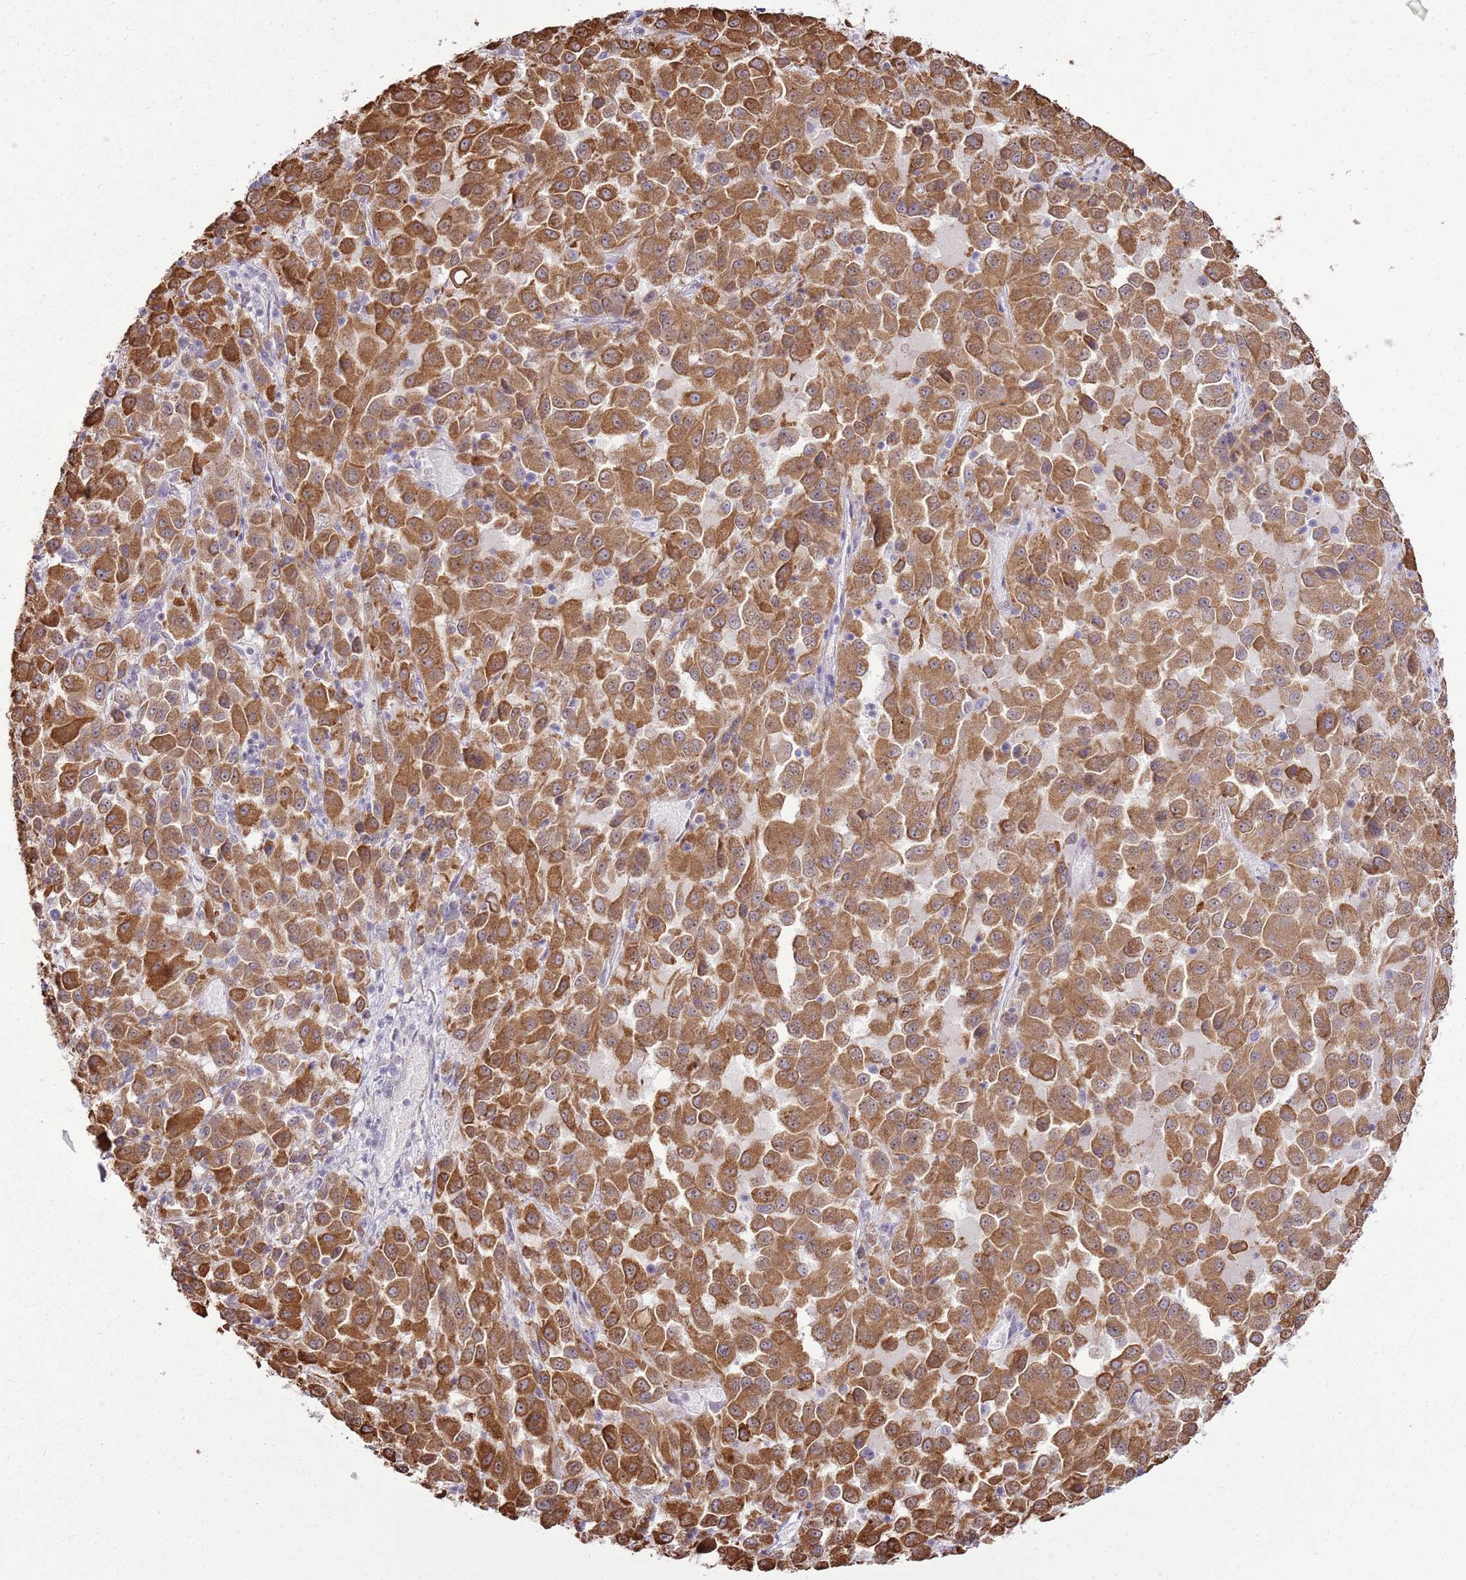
{"staining": {"intensity": "moderate", "quantity": ">75%", "location": "cytoplasmic/membranous"}, "tissue": "melanoma", "cell_type": "Tumor cells", "image_type": "cancer", "snomed": [{"axis": "morphology", "description": "Malignant melanoma, Metastatic site"}, {"axis": "topography", "description": "Lung"}], "caption": "Malignant melanoma (metastatic site) tissue reveals moderate cytoplasmic/membranous positivity in about >75% of tumor cells", "gene": "UGGT2", "patient": {"sex": "male", "age": 64}}